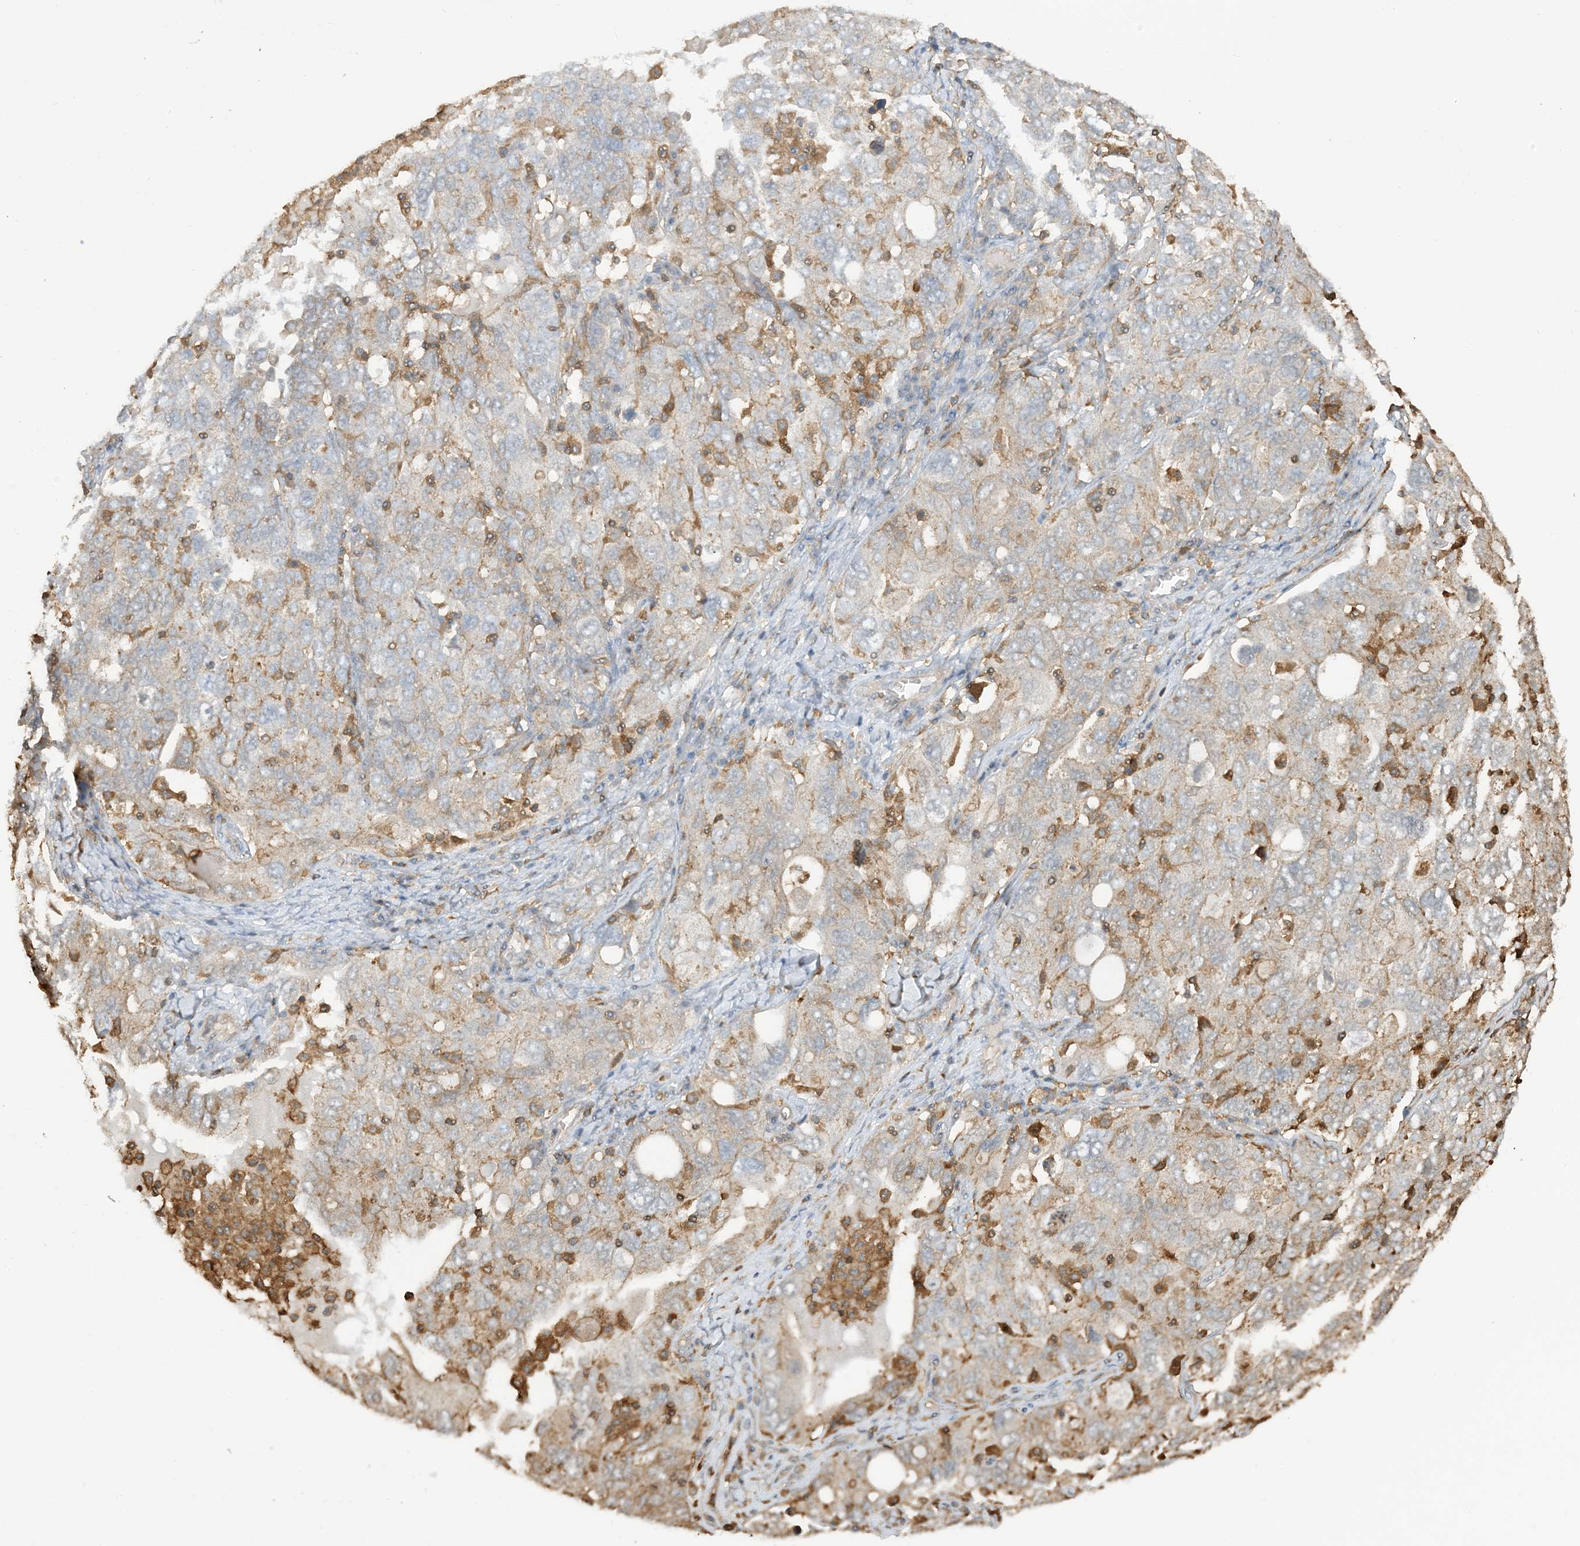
{"staining": {"intensity": "weak", "quantity": "<25%", "location": "cytoplasmic/membranous"}, "tissue": "ovarian cancer", "cell_type": "Tumor cells", "image_type": "cancer", "snomed": [{"axis": "morphology", "description": "Carcinoma, endometroid"}, {"axis": "topography", "description": "Ovary"}], "caption": "The photomicrograph reveals no staining of tumor cells in ovarian endometroid carcinoma. (Brightfield microscopy of DAB IHC at high magnification).", "gene": "CAPZB", "patient": {"sex": "female", "age": 62}}